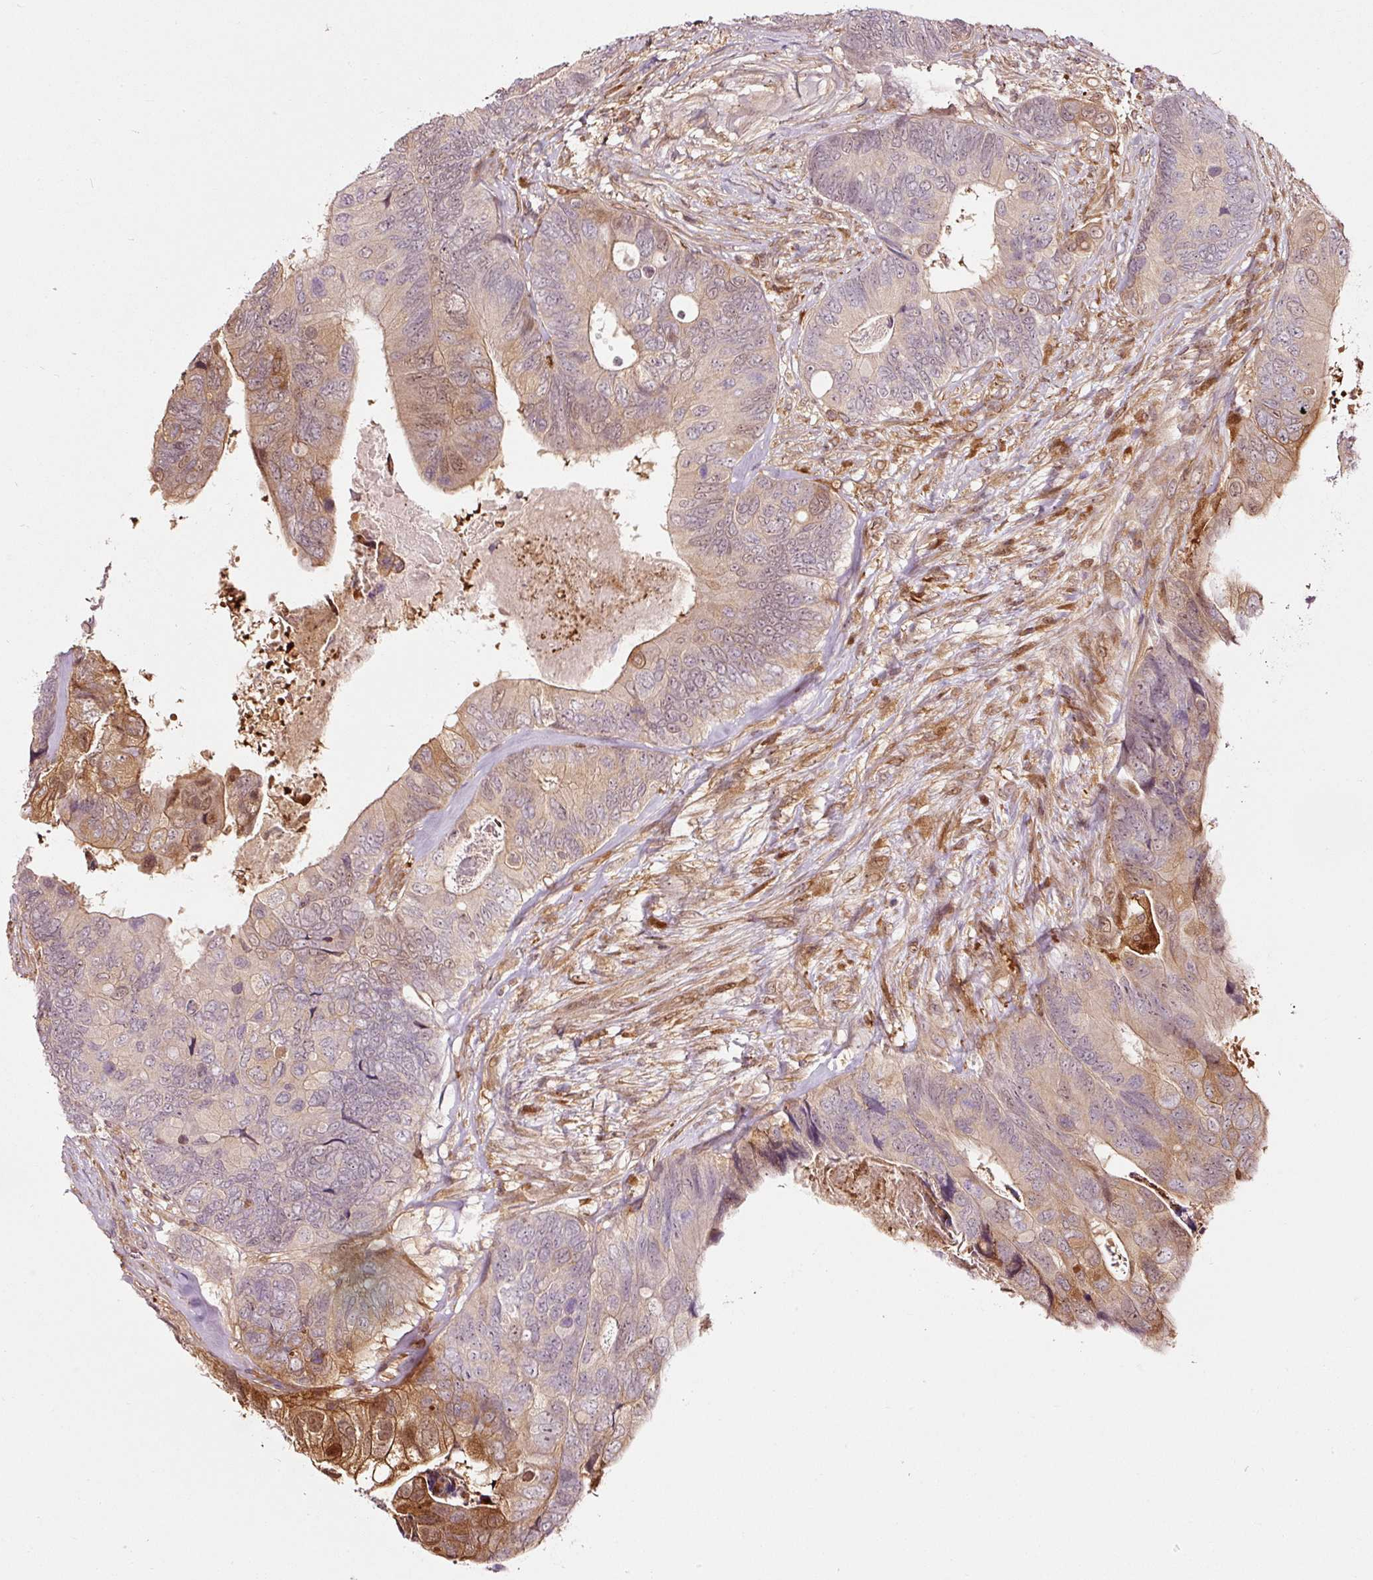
{"staining": {"intensity": "moderate", "quantity": "25%-75%", "location": "cytoplasmic/membranous,nuclear"}, "tissue": "colorectal cancer", "cell_type": "Tumor cells", "image_type": "cancer", "snomed": [{"axis": "morphology", "description": "Adenocarcinoma, NOS"}, {"axis": "topography", "description": "Colon"}], "caption": "Tumor cells reveal moderate cytoplasmic/membranous and nuclear positivity in about 25%-75% of cells in colorectal cancer (adenocarcinoma).", "gene": "FBXL14", "patient": {"sex": "female", "age": 67}}